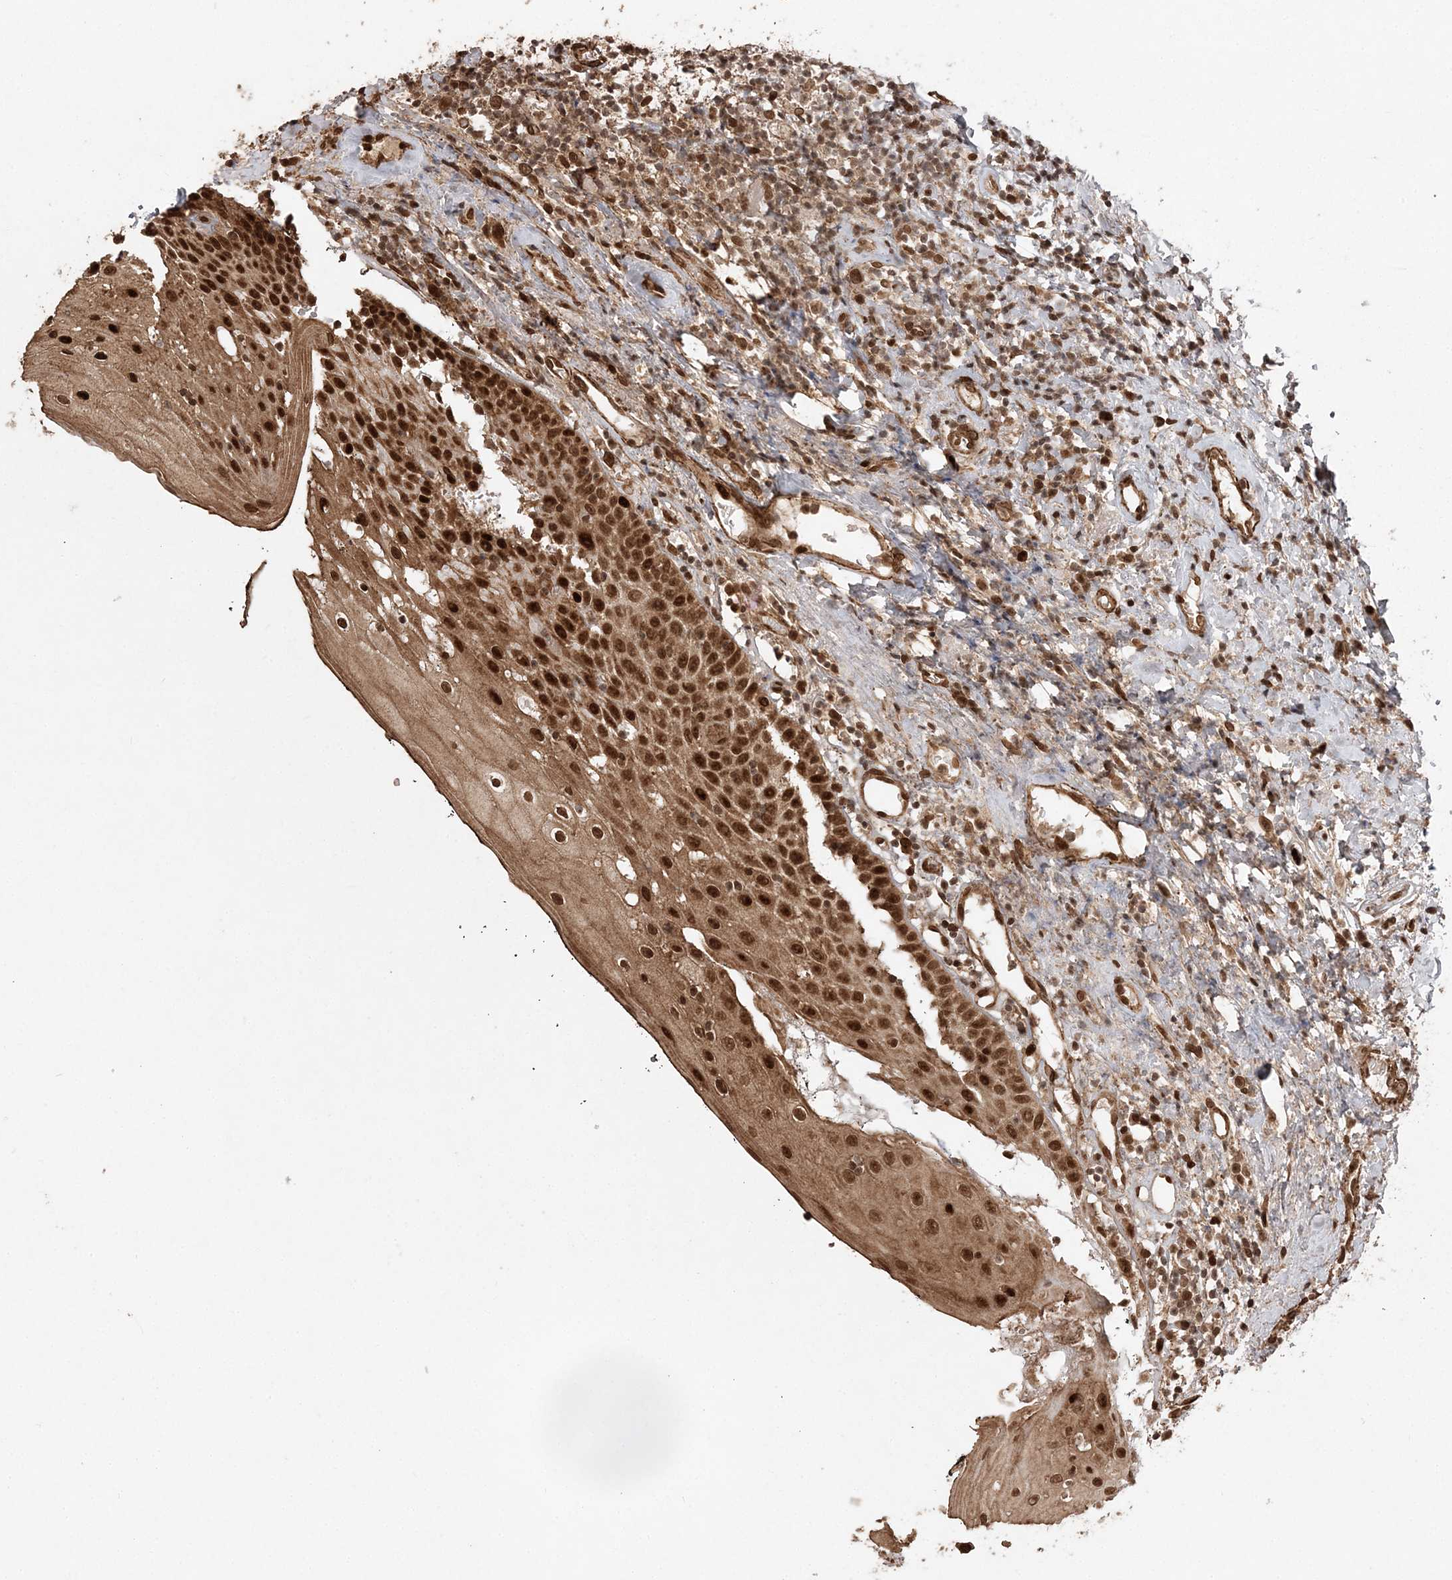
{"staining": {"intensity": "strong", "quantity": ">75%", "location": "cytoplasmic/membranous,nuclear"}, "tissue": "oral mucosa", "cell_type": "Squamous epithelial cells", "image_type": "normal", "snomed": [{"axis": "morphology", "description": "Normal tissue, NOS"}, {"axis": "topography", "description": "Oral tissue"}], "caption": "Oral mucosa was stained to show a protein in brown. There is high levels of strong cytoplasmic/membranous,nuclear staining in approximately >75% of squamous epithelial cells. The protein of interest is stained brown, and the nuclei are stained in blue (DAB (3,3'-diaminobenzidine) IHC with brightfield microscopy, high magnification).", "gene": "ETAA1", "patient": {"sex": "male", "age": 74}}